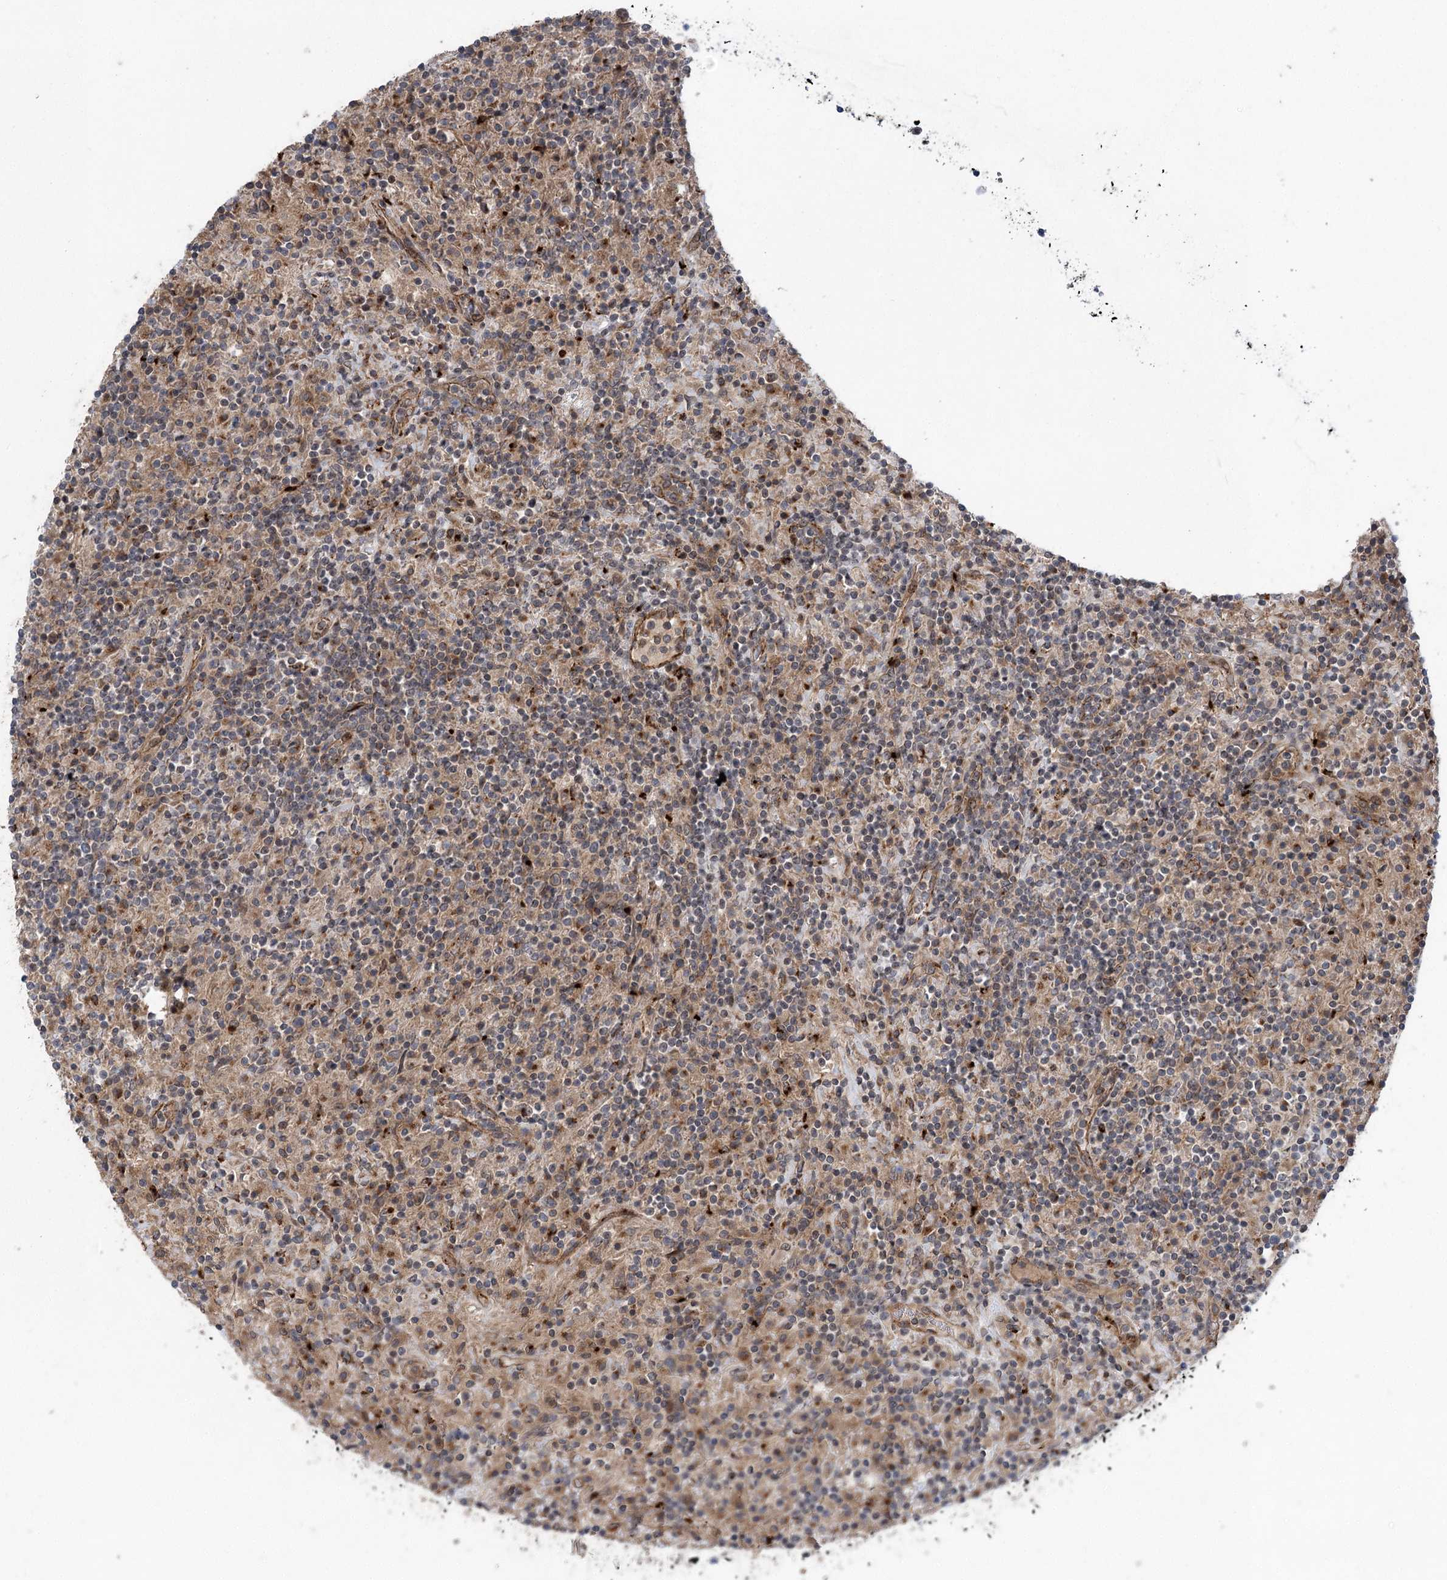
{"staining": {"intensity": "weak", "quantity": "25%-75%", "location": "cytoplasmic/membranous"}, "tissue": "lymphoma", "cell_type": "Tumor cells", "image_type": "cancer", "snomed": [{"axis": "morphology", "description": "Hodgkin's disease, NOS"}, {"axis": "topography", "description": "Lymph node"}], "caption": "Lymphoma stained with a protein marker reveals weak staining in tumor cells.", "gene": "METTL24", "patient": {"sex": "male", "age": 70}}